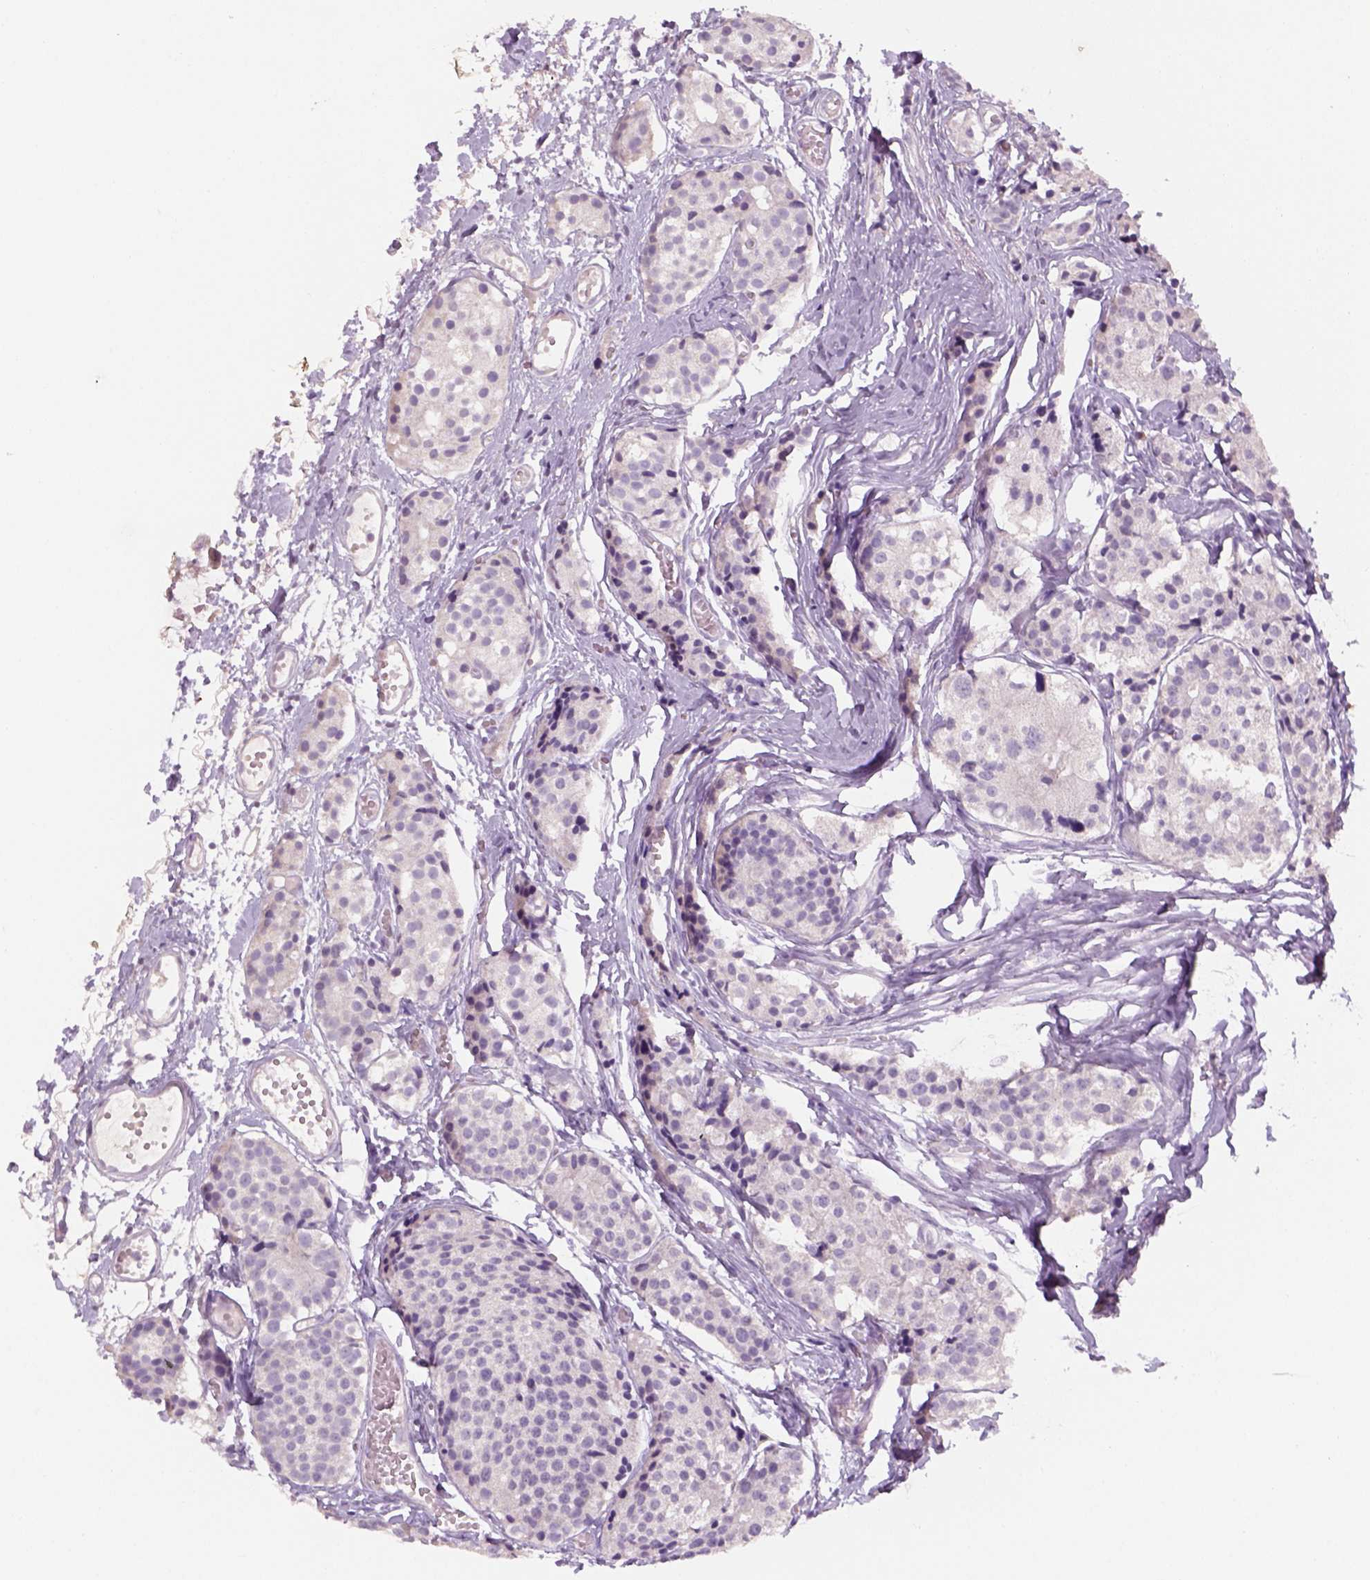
{"staining": {"intensity": "negative", "quantity": "none", "location": "none"}, "tissue": "carcinoid", "cell_type": "Tumor cells", "image_type": "cancer", "snomed": [{"axis": "morphology", "description": "Carcinoid, malignant, NOS"}, {"axis": "topography", "description": "Small intestine"}], "caption": "IHC image of neoplastic tissue: carcinoid stained with DAB demonstrates no significant protein expression in tumor cells.", "gene": "GFI1B", "patient": {"sex": "female", "age": 65}}